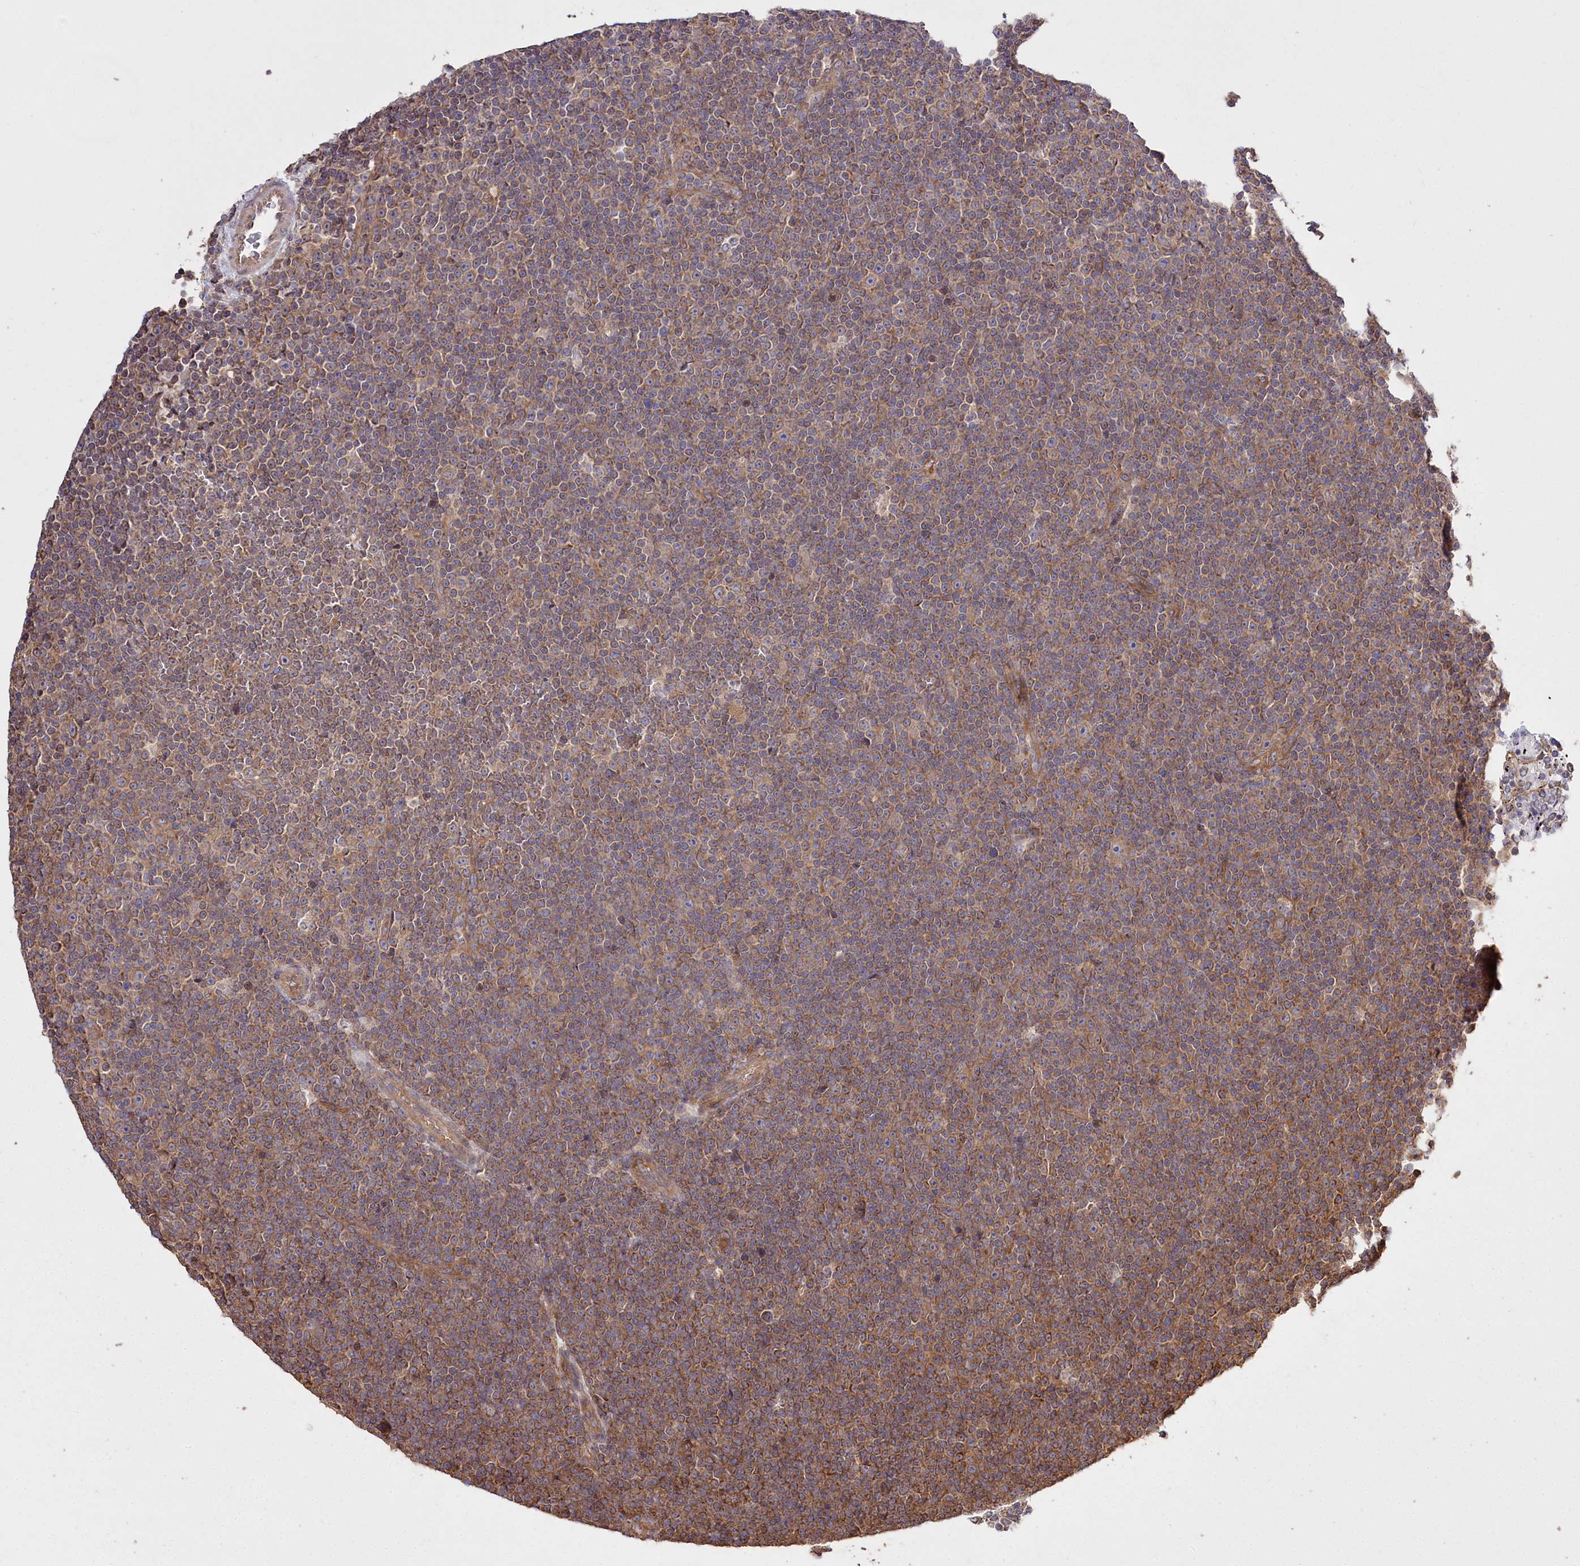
{"staining": {"intensity": "moderate", "quantity": ">75%", "location": "cytoplasmic/membranous"}, "tissue": "lymphoma", "cell_type": "Tumor cells", "image_type": "cancer", "snomed": [{"axis": "morphology", "description": "Malignant lymphoma, non-Hodgkin's type, Low grade"}, {"axis": "topography", "description": "Lymph node"}], "caption": "This micrograph displays lymphoma stained with immunohistochemistry (IHC) to label a protein in brown. The cytoplasmic/membranous of tumor cells show moderate positivity for the protein. Nuclei are counter-stained blue.", "gene": "PRSS53", "patient": {"sex": "female", "age": 67}}